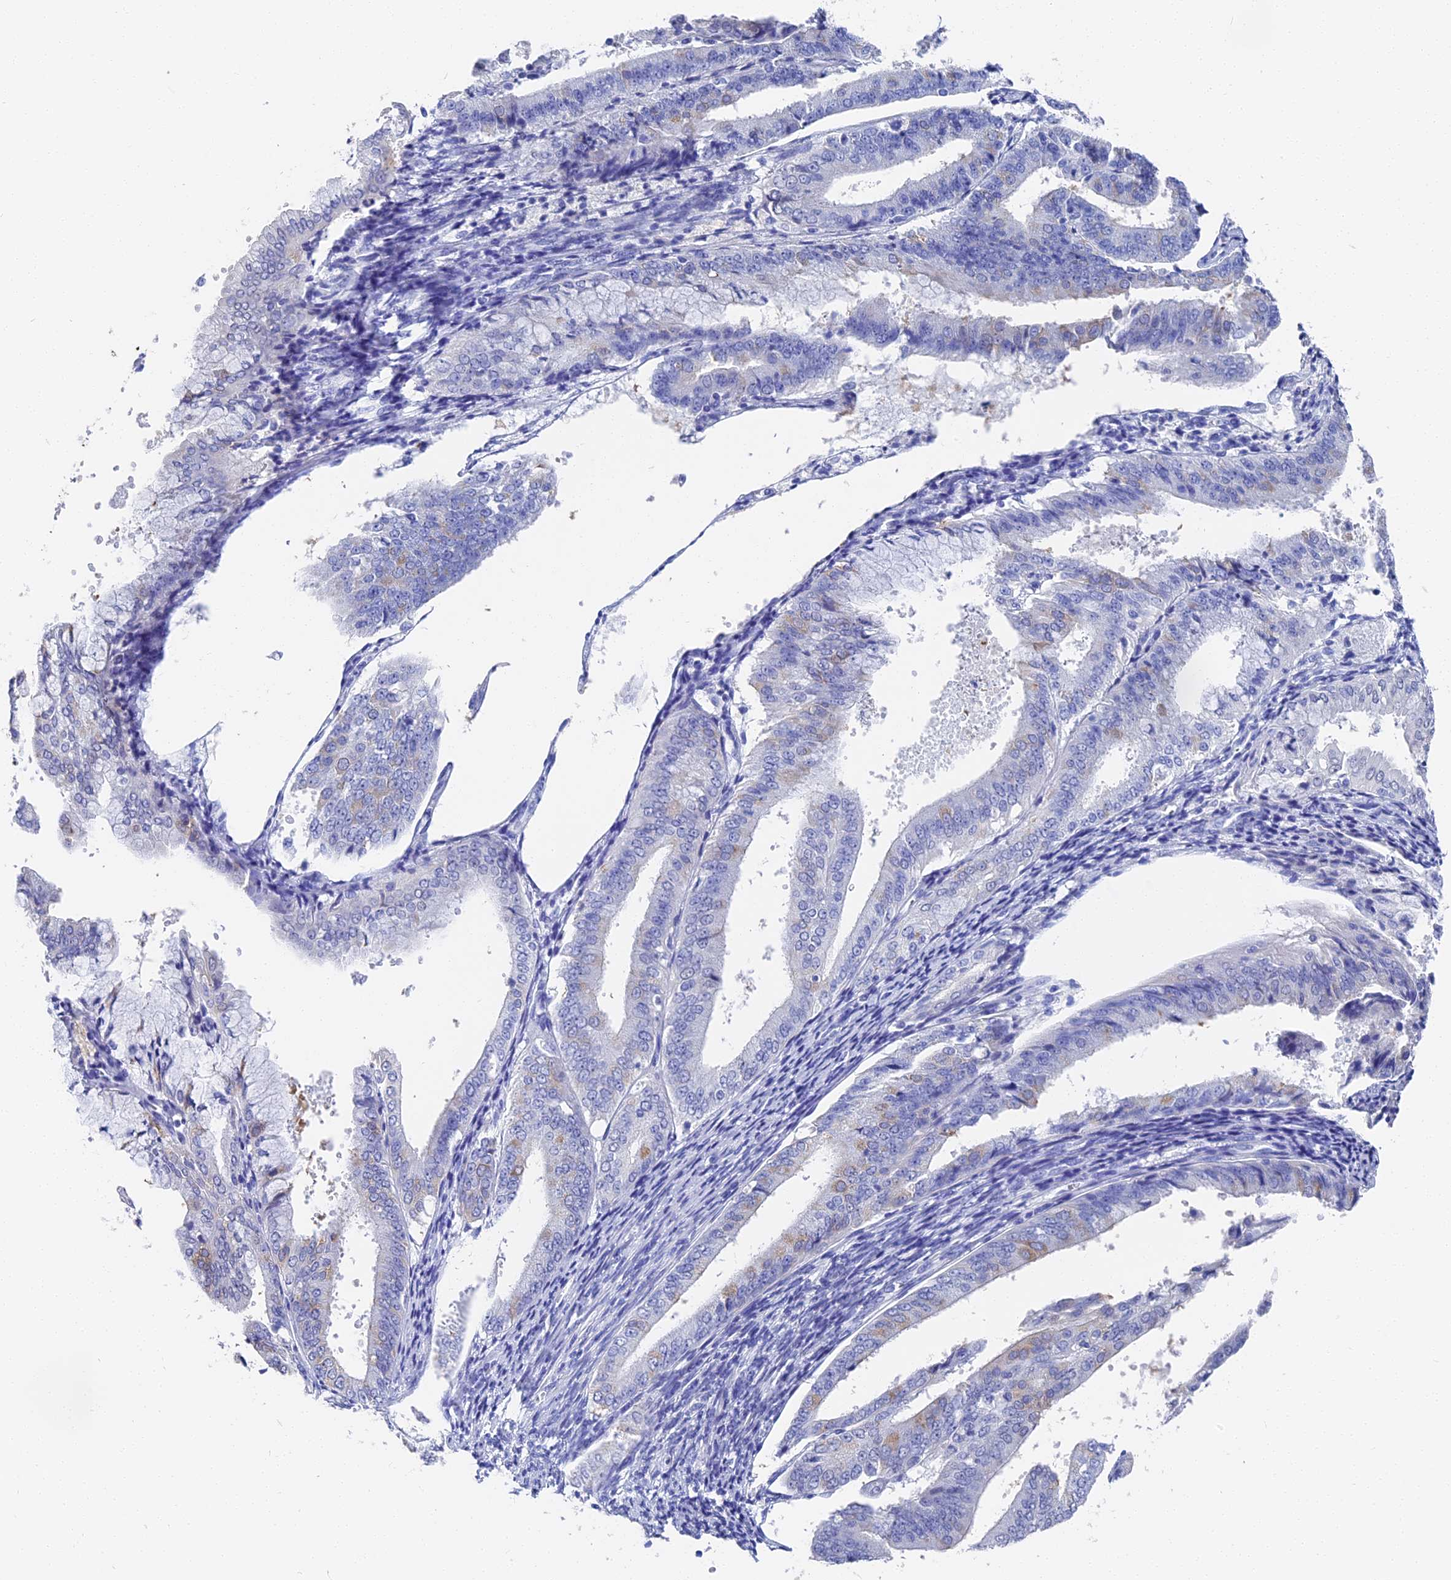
{"staining": {"intensity": "weak", "quantity": "<25%", "location": "cytoplasmic/membranous"}, "tissue": "endometrial cancer", "cell_type": "Tumor cells", "image_type": "cancer", "snomed": [{"axis": "morphology", "description": "Adenocarcinoma, NOS"}, {"axis": "topography", "description": "Endometrium"}], "caption": "Image shows no protein expression in tumor cells of adenocarcinoma (endometrial) tissue.", "gene": "VPS33B", "patient": {"sex": "female", "age": 63}}